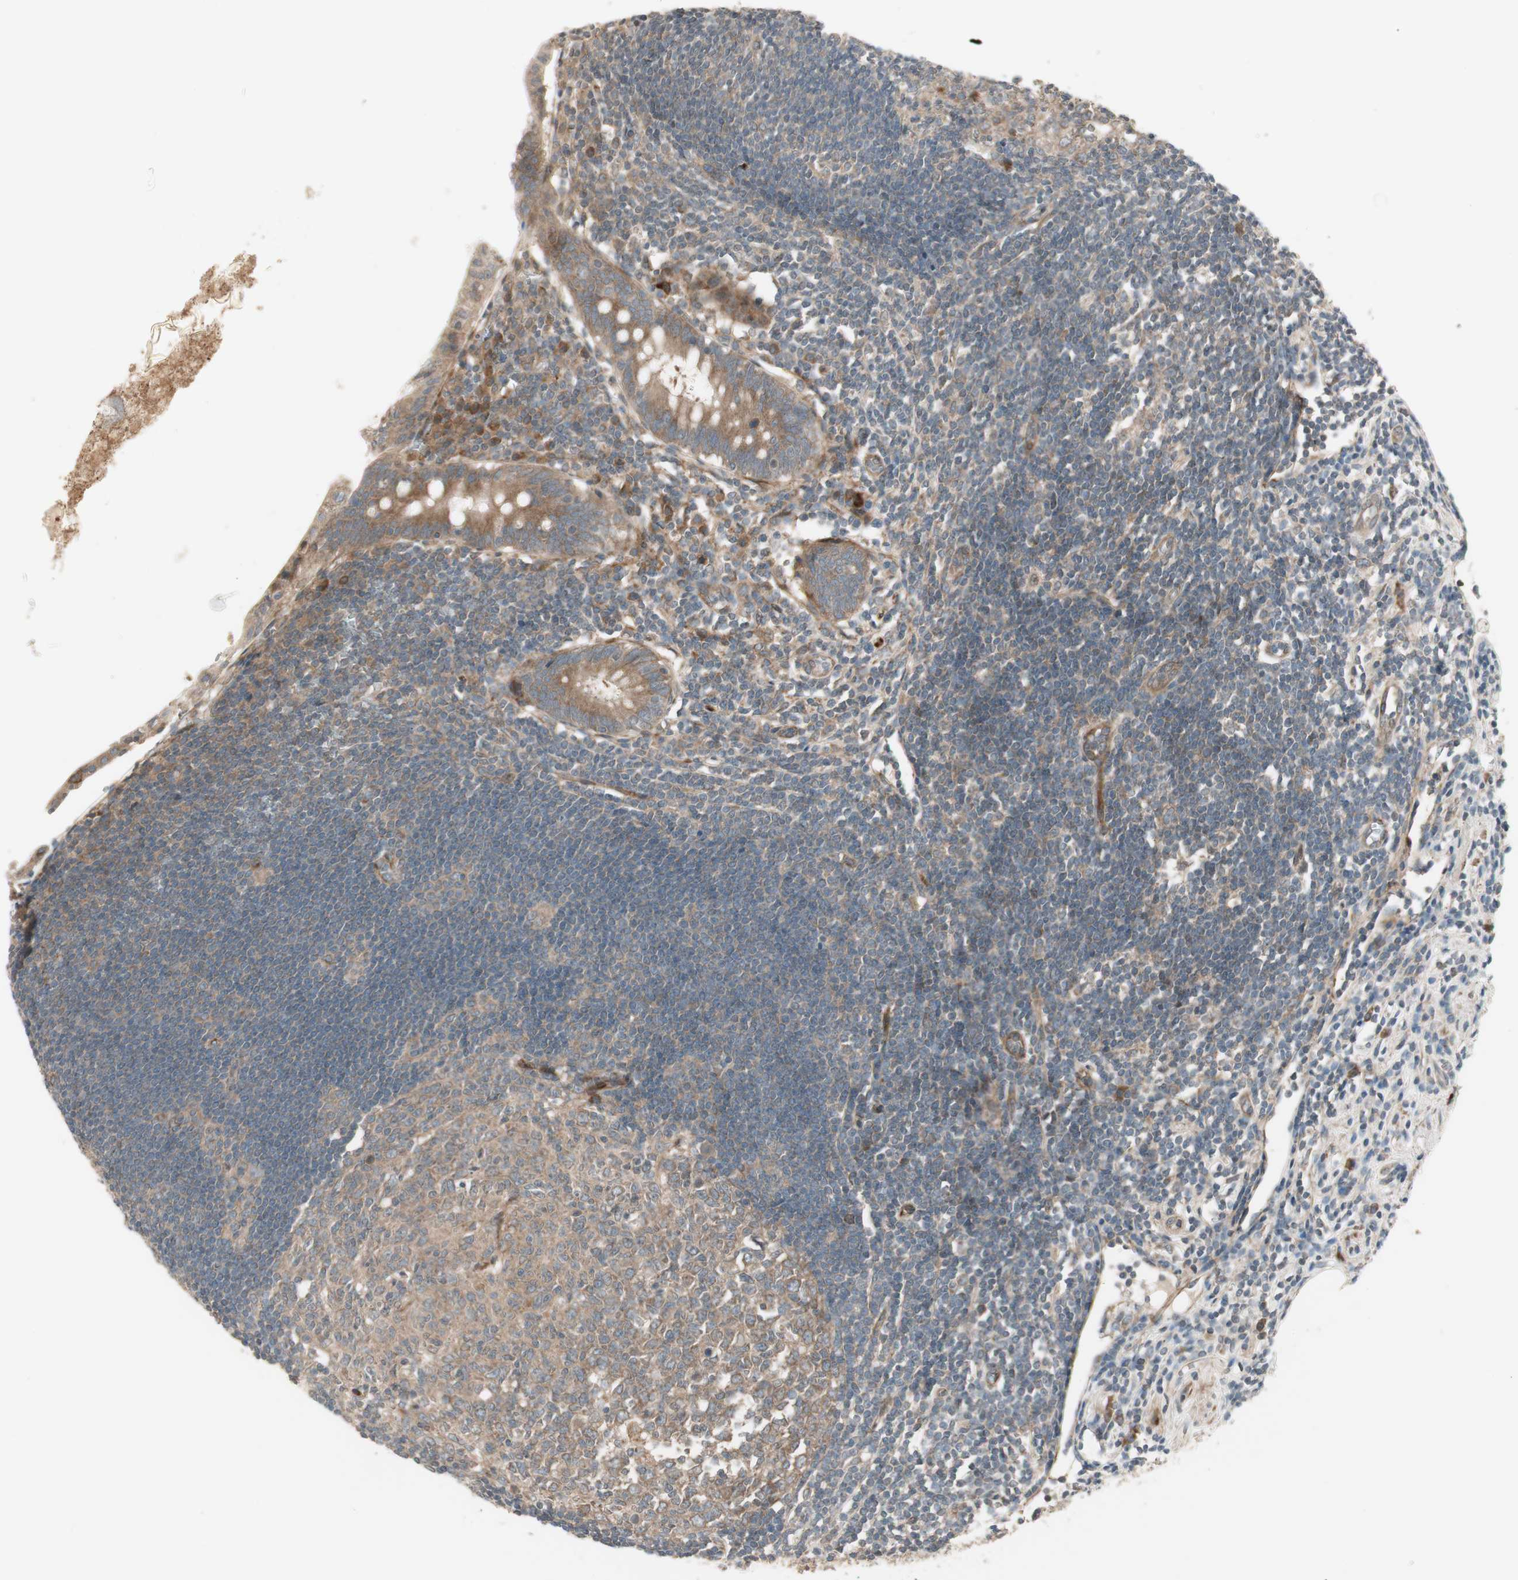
{"staining": {"intensity": "moderate", "quantity": ">75%", "location": "cytoplasmic/membranous"}, "tissue": "appendix", "cell_type": "Glandular cells", "image_type": "normal", "snomed": [{"axis": "morphology", "description": "Normal tissue, NOS"}, {"axis": "topography", "description": "Appendix"}], "caption": "The photomicrograph demonstrates staining of benign appendix, revealing moderate cytoplasmic/membranous protein staining (brown color) within glandular cells. The staining is performed using DAB brown chromogen to label protein expression. The nuclei are counter-stained blue using hematoxylin.", "gene": "PPP2R5E", "patient": {"sex": "female", "age": 50}}